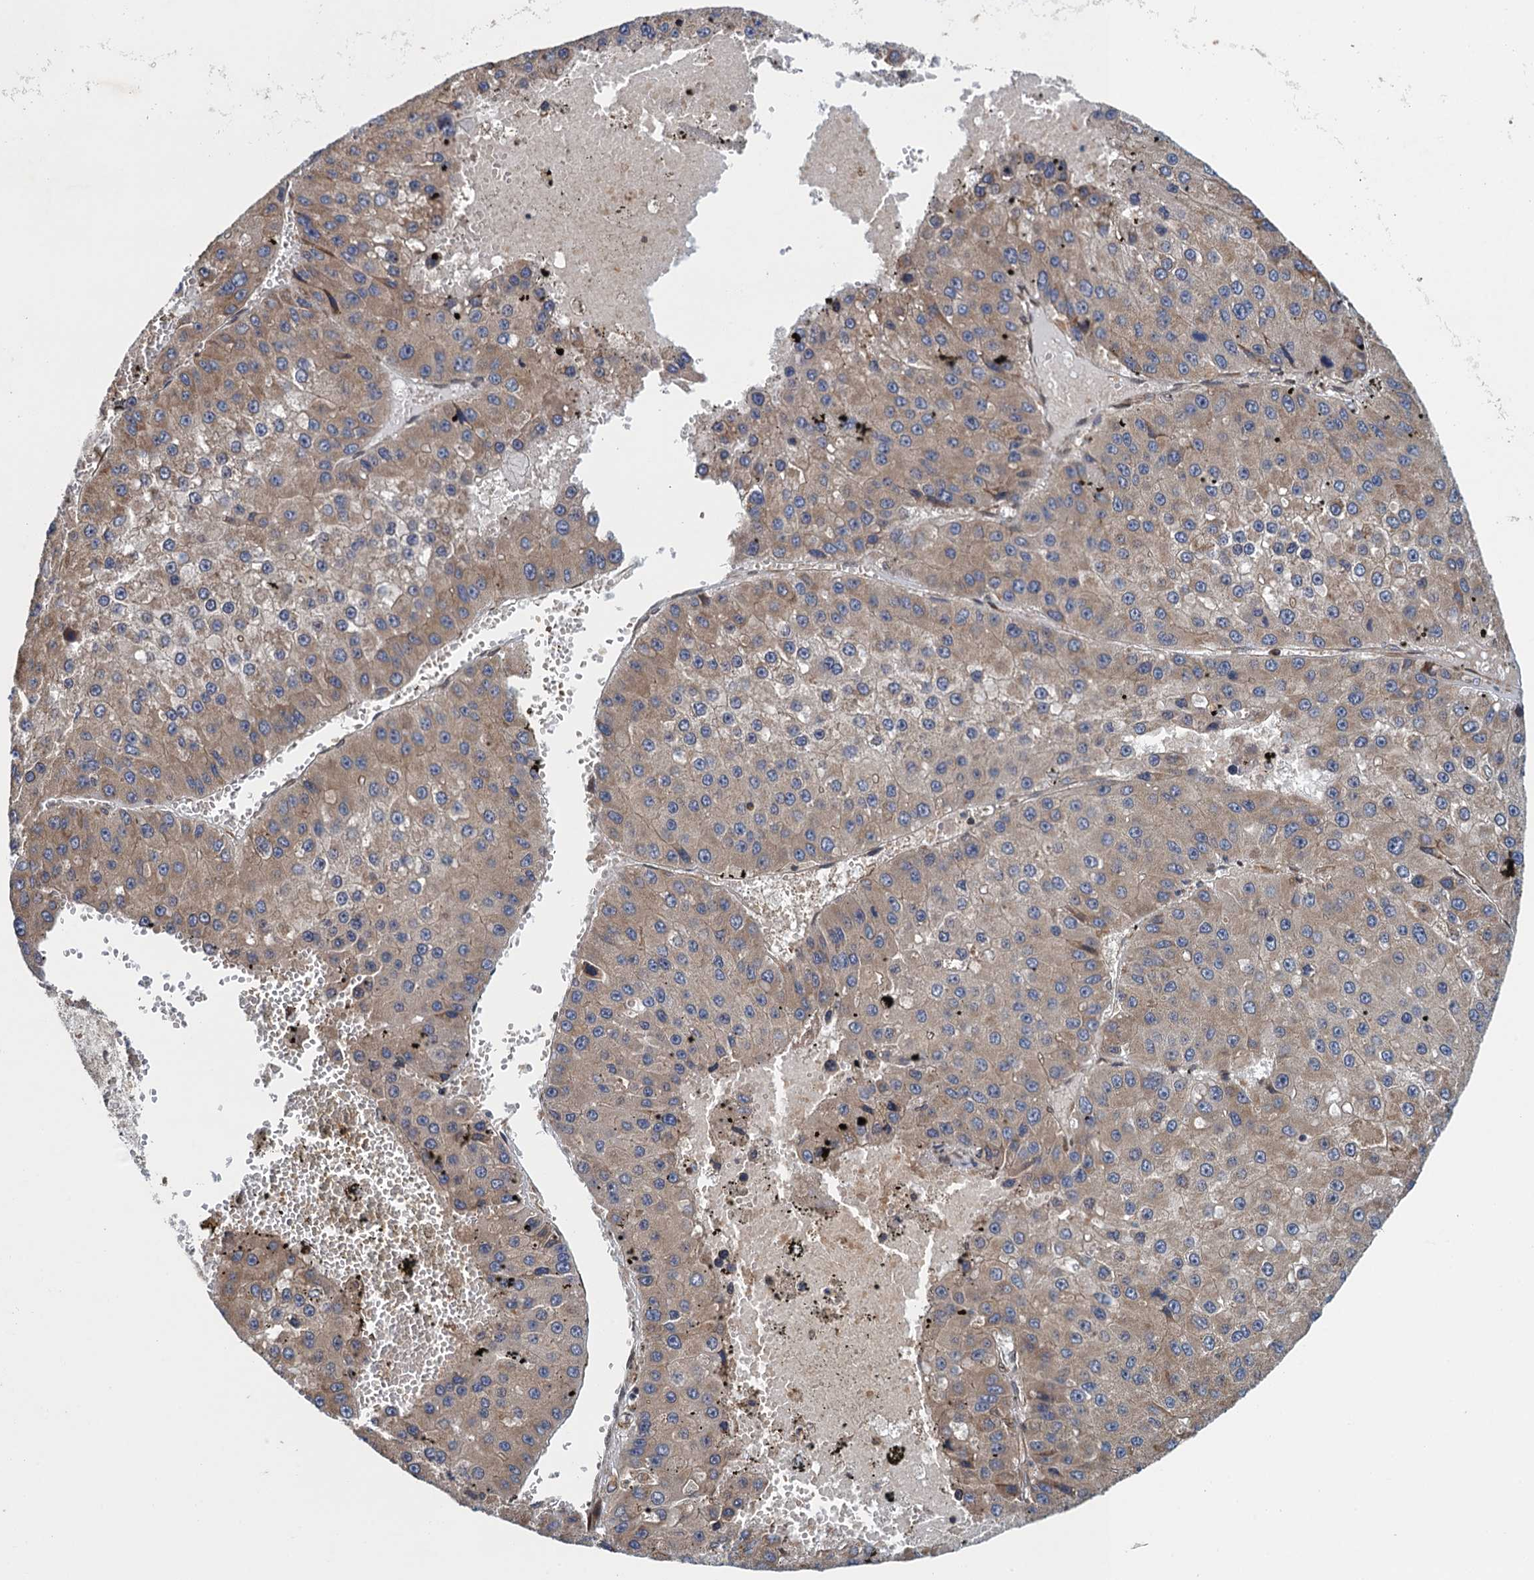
{"staining": {"intensity": "weak", "quantity": ">75%", "location": "cytoplasmic/membranous"}, "tissue": "liver cancer", "cell_type": "Tumor cells", "image_type": "cancer", "snomed": [{"axis": "morphology", "description": "Carcinoma, Hepatocellular, NOS"}, {"axis": "topography", "description": "Liver"}], "caption": "High-power microscopy captured an IHC micrograph of liver hepatocellular carcinoma, revealing weak cytoplasmic/membranous staining in about >75% of tumor cells.", "gene": "MDM1", "patient": {"sex": "female", "age": 73}}